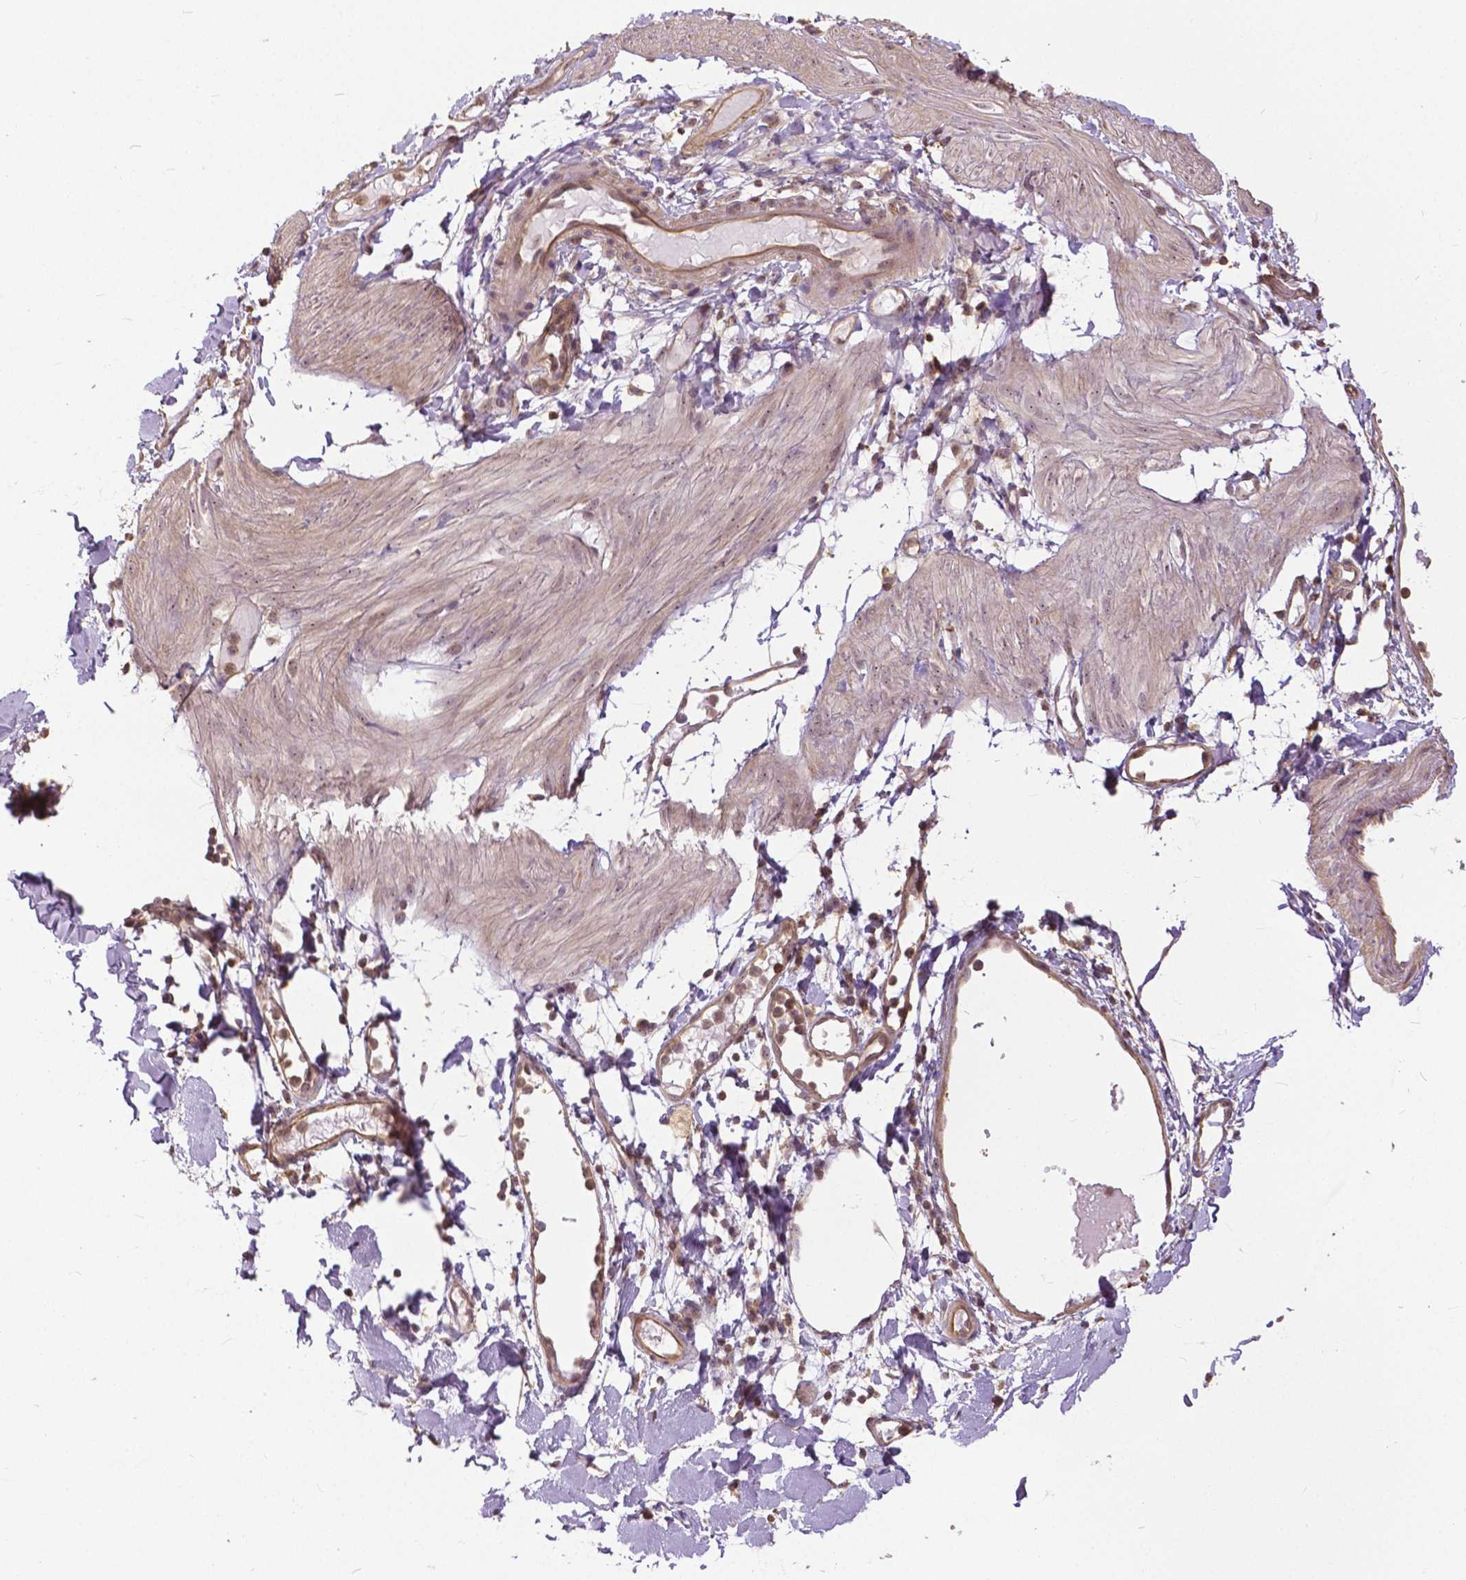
{"staining": {"intensity": "negative", "quantity": "none", "location": "none"}, "tissue": "adipose tissue", "cell_type": "Adipocytes", "image_type": "normal", "snomed": [{"axis": "morphology", "description": "Normal tissue, NOS"}, {"axis": "topography", "description": "Gallbladder"}, {"axis": "topography", "description": "Peripheral nerve tissue"}], "caption": "Adipocytes are negative for brown protein staining in unremarkable adipose tissue. (DAB immunohistochemistry, high magnification).", "gene": "ANXA13", "patient": {"sex": "female", "age": 45}}